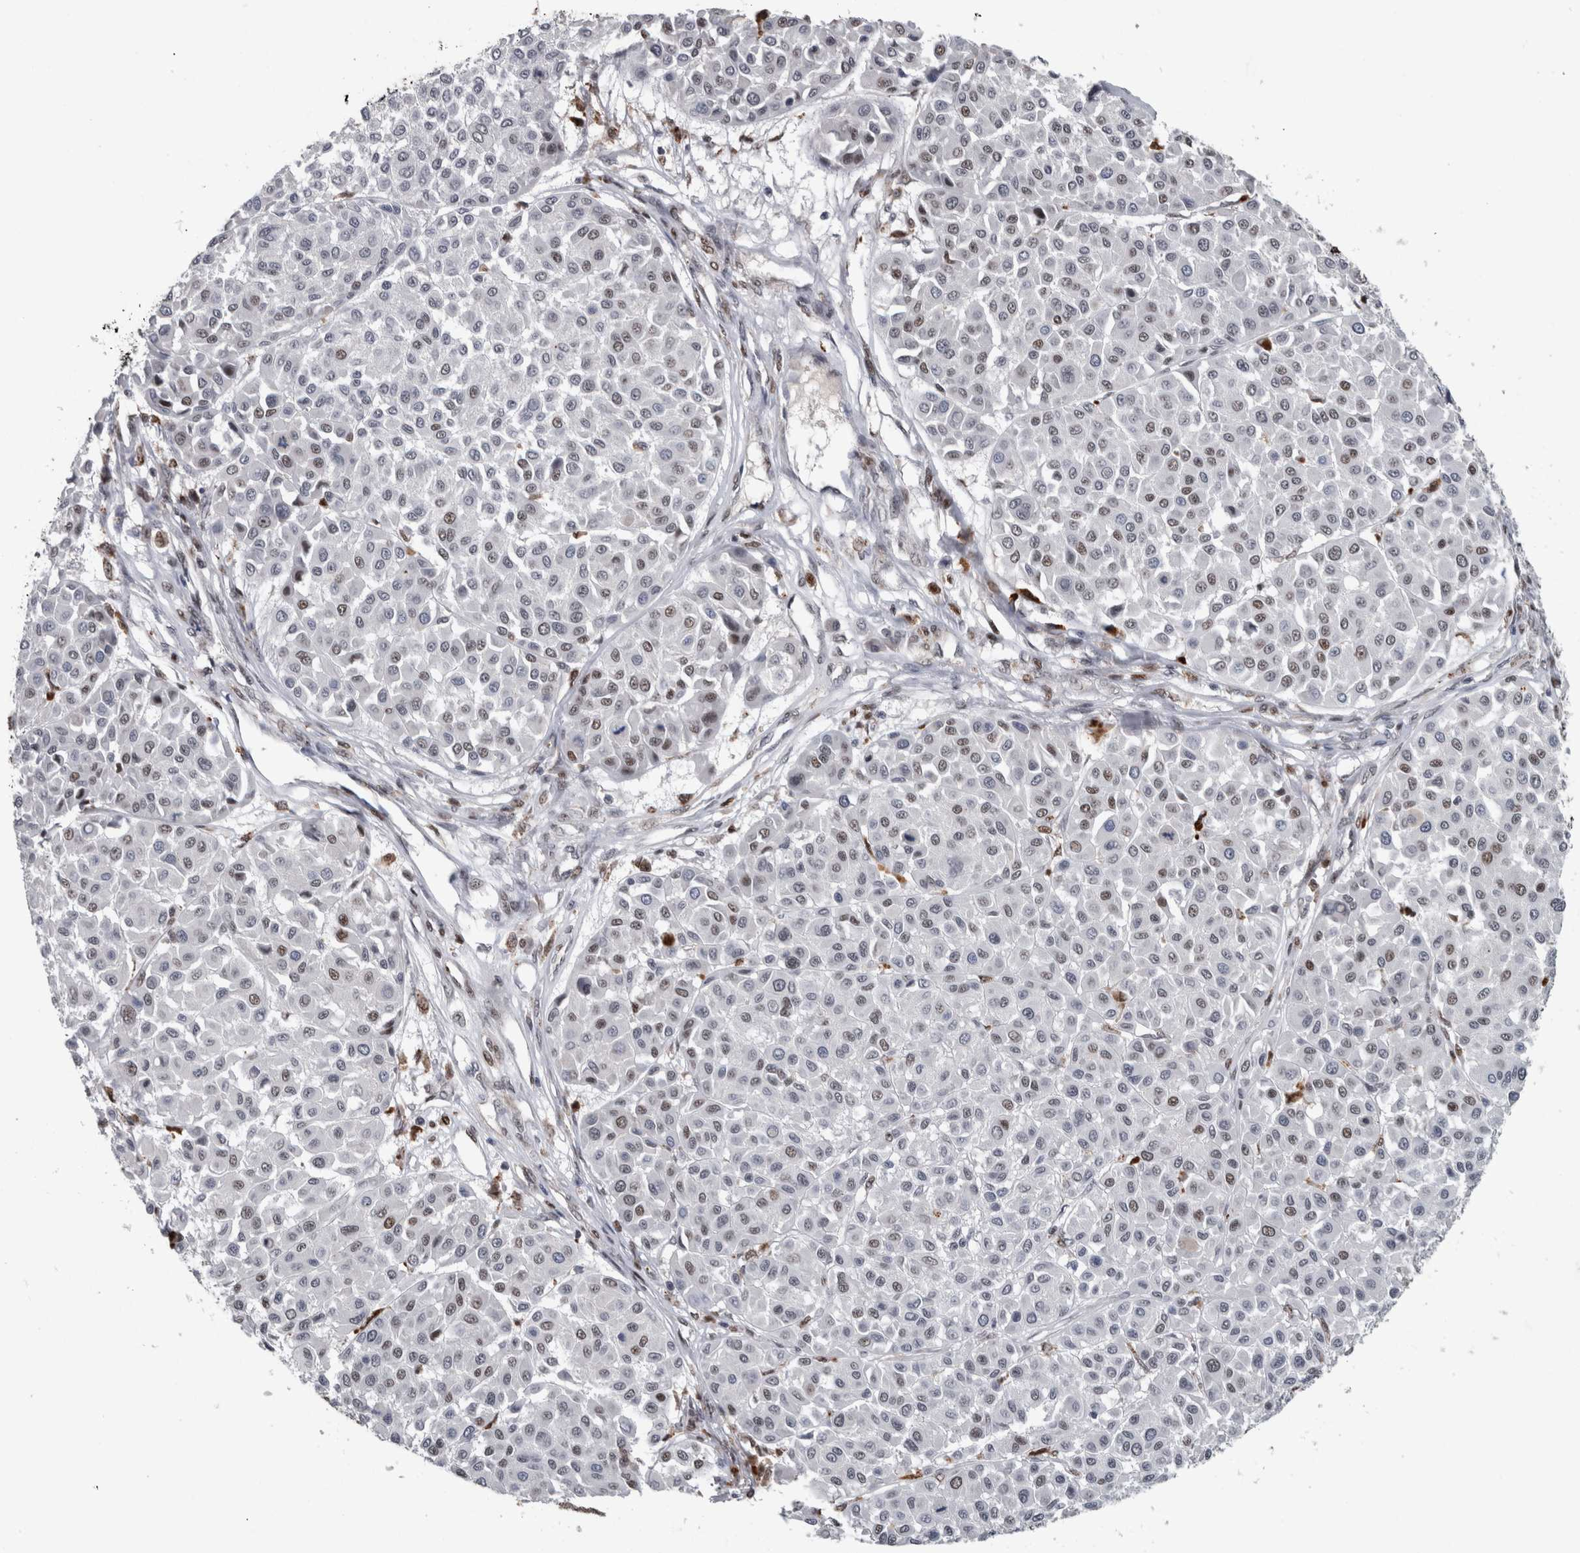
{"staining": {"intensity": "weak", "quantity": "<25%", "location": "nuclear"}, "tissue": "melanoma", "cell_type": "Tumor cells", "image_type": "cancer", "snomed": [{"axis": "morphology", "description": "Malignant melanoma, Metastatic site"}, {"axis": "topography", "description": "Soft tissue"}], "caption": "The micrograph displays no significant positivity in tumor cells of malignant melanoma (metastatic site).", "gene": "POLD2", "patient": {"sex": "male", "age": 41}}